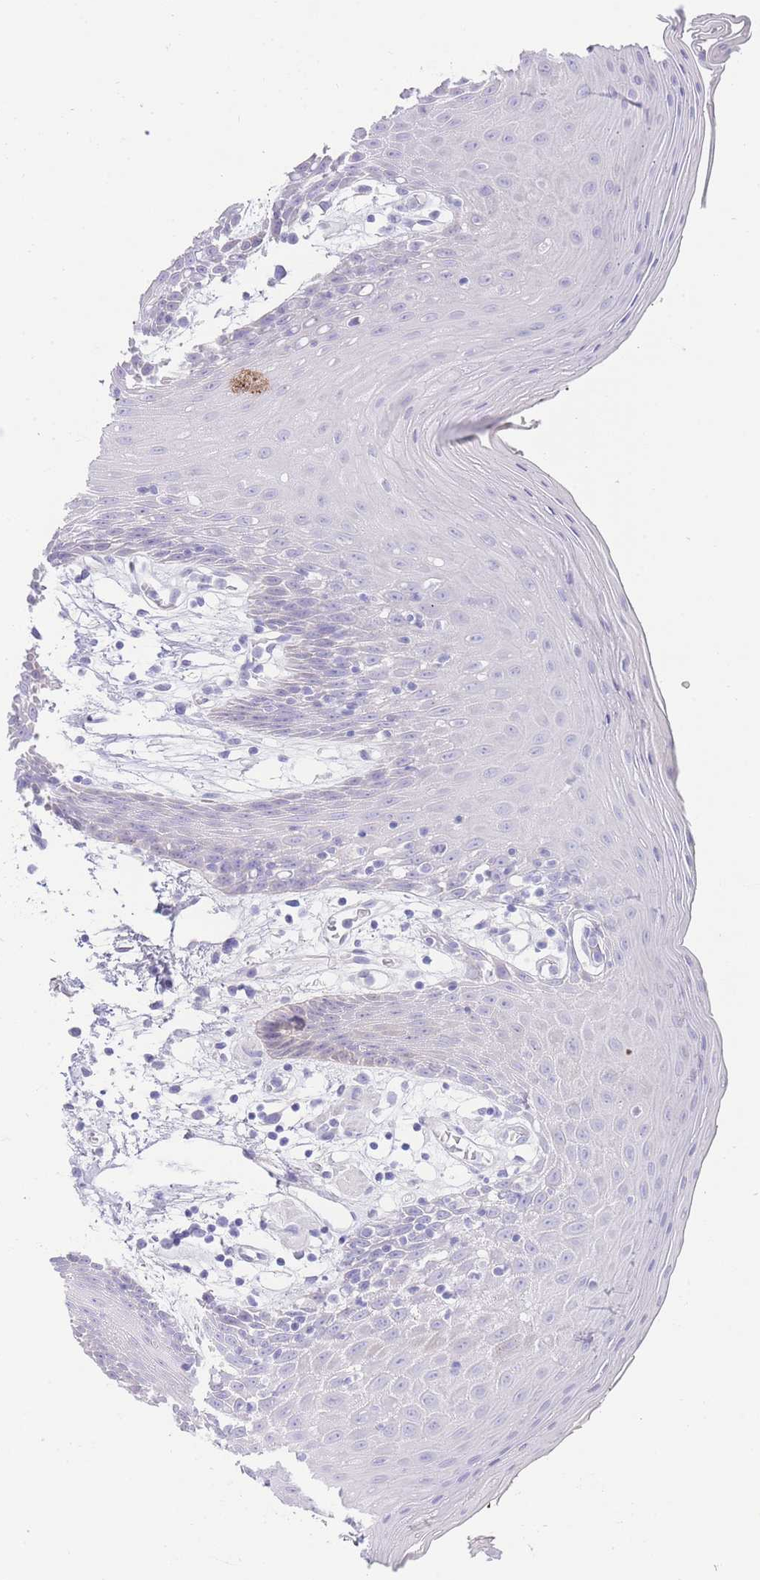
{"staining": {"intensity": "weak", "quantity": "<25%", "location": "nuclear"}, "tissue": "oral mucosa", "cell_type": "Squamous epithelial cells", "image_type": "normal", "snomed": [{"axis": "morphology", "description": "Normal tissue, NOS"}, {"axis": "topography", "description": "Oral tissue"}, {"axis": "topography", "description": "Tounge, NOS"}], "caption": "Immunohistochemistry of unremarkable human oral mucosa shows no staining in squamous epithelial cells.", "gene": "LRRC37A2", "patient": {"sex": "female", "age": 59}}